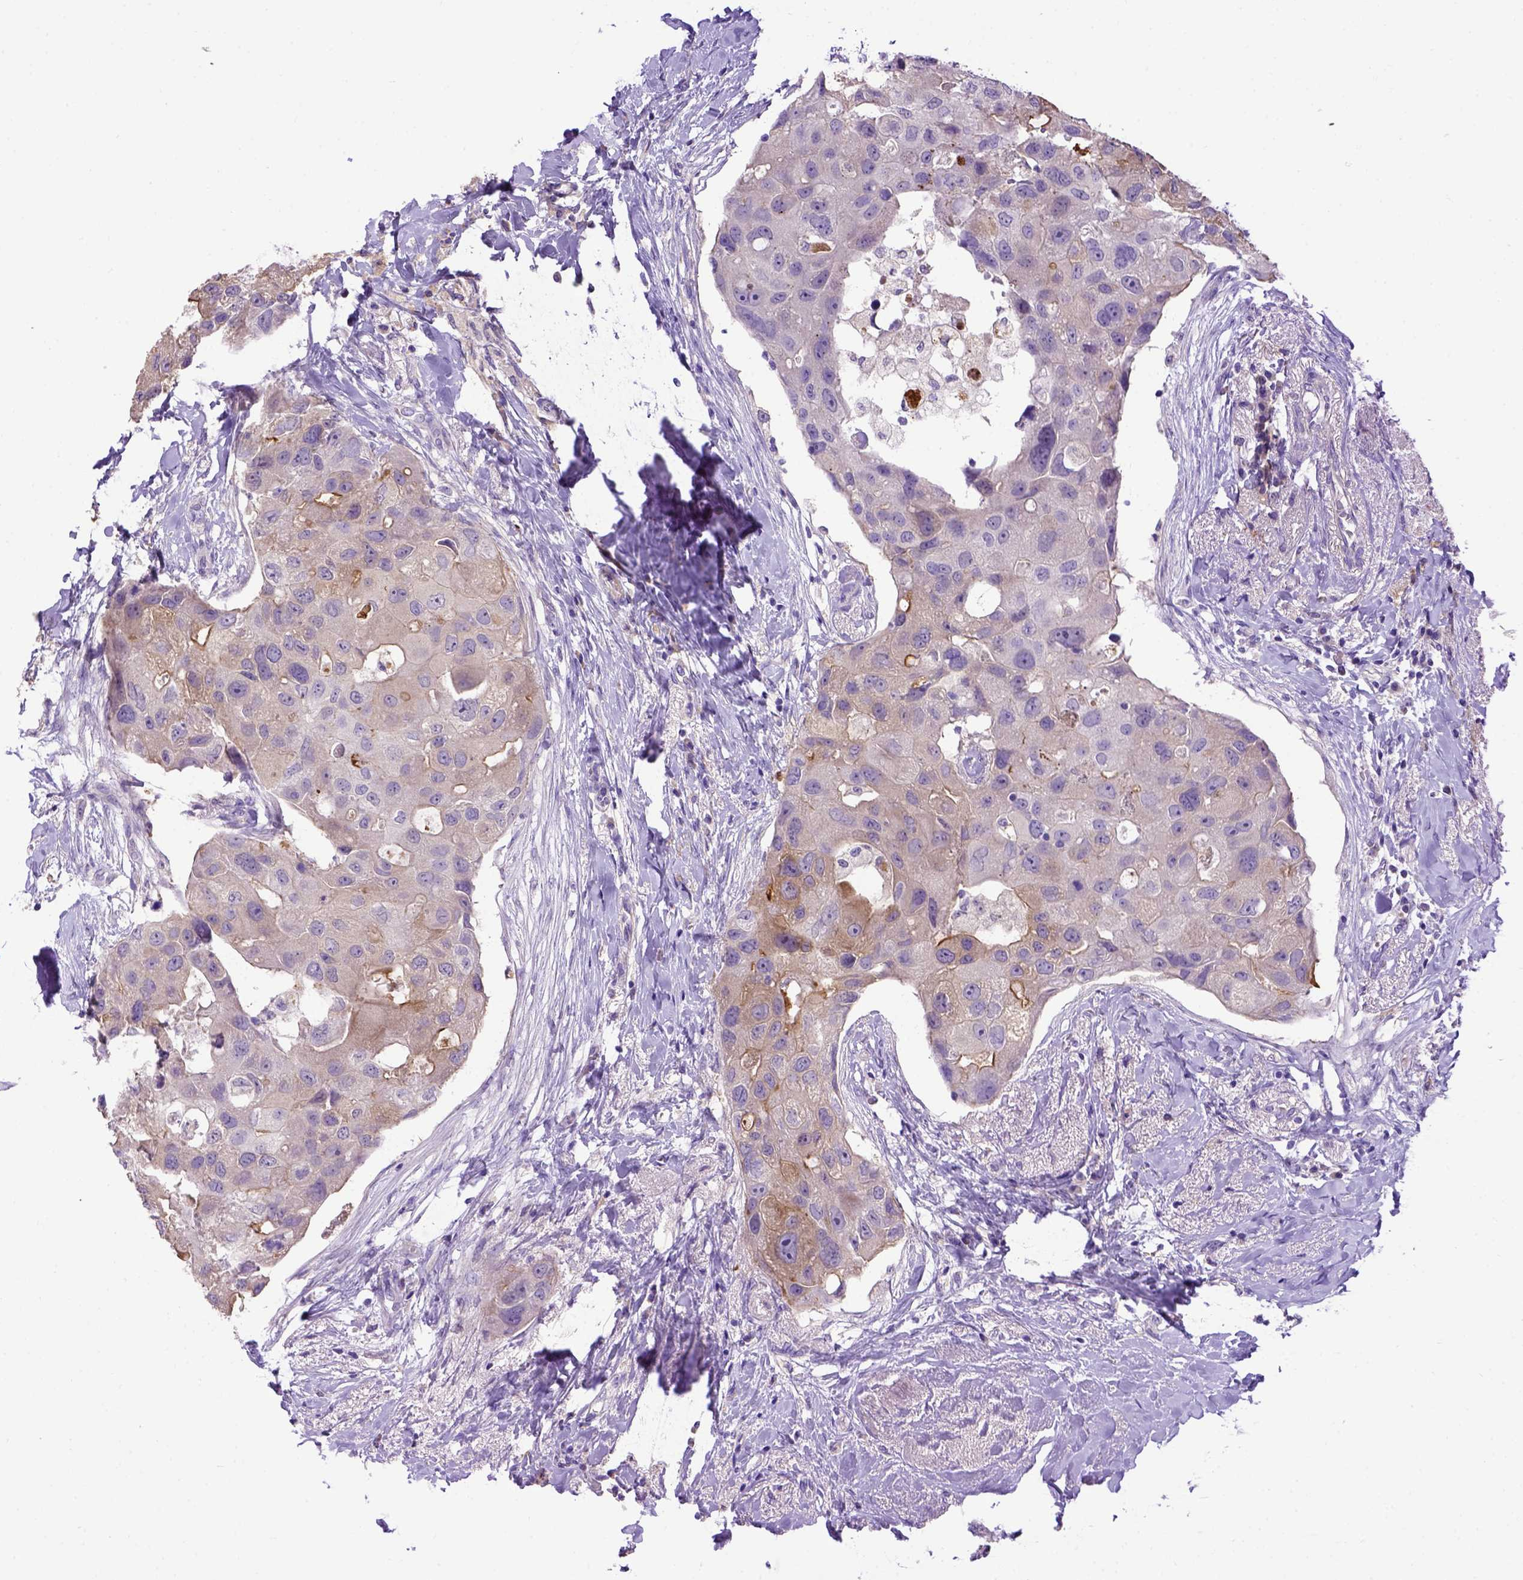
{"staining": {"intensity": "negative", "quantity": "none", "location": "none"}, "tissue": "breast cancer", "cell_type": "Tumor cells", "image_type": "cancer", "snomed": [{"axis": "morphology", "description": "Duct carcinoma"}, {"axis": "topography", "description": "Breast"}], "caption": "Tumor cells are negative for protein expression in human intraductal carcinoma (breast).", "gene": "ADAM12", "patient": {"sex": "female", "age": 43}}